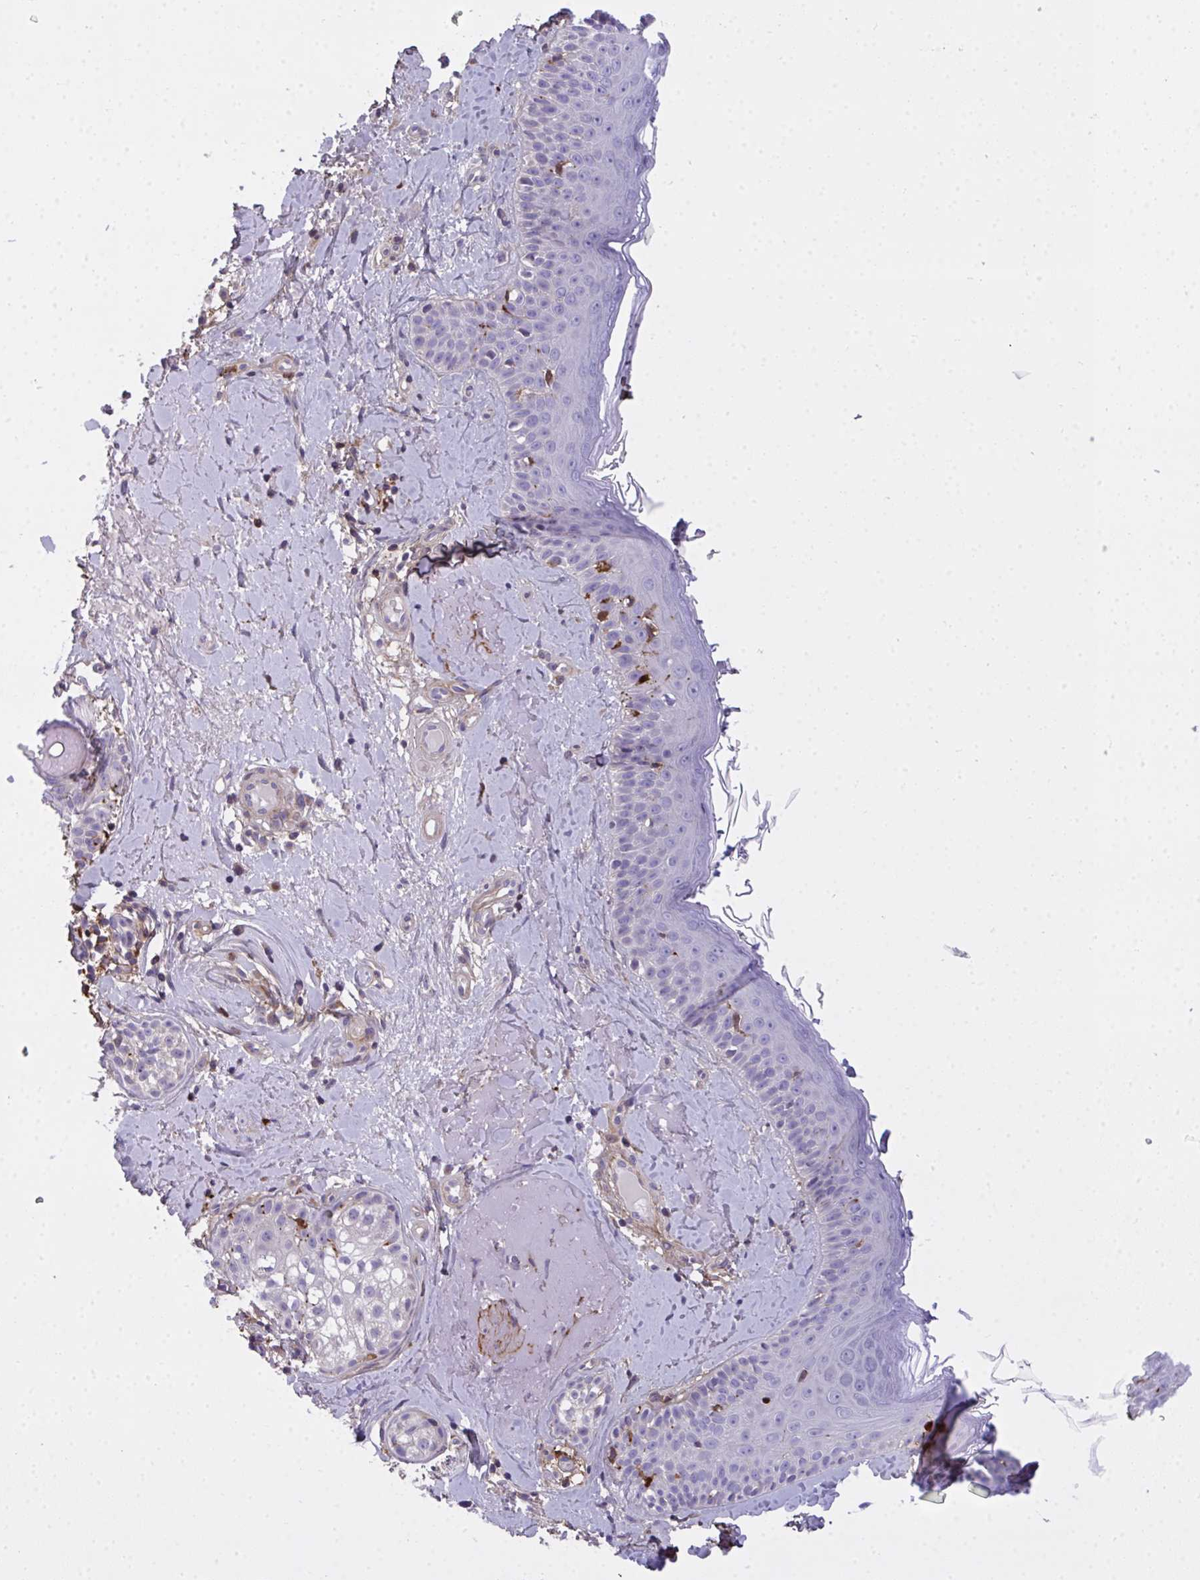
{"staining": {"intensity": "moderate", "quantity": "<25%", "location": "cytoplasmic/membranous"}, "tissue": "skin", "cell_type": "Fibroblasts", "image_type": "normal", "snomed": [{"axis": "morphology", "description": "Normal tissue, NOS"}, {"axis": "topography", "description": "Skin"}], "caption": "Fibroblasts reveal moderate cytoplasmic/membranous positivity in about <25% of cells in unremarkable skin. Using DAB (3,3'-diaminobenzidine) (brown) and hematoxylin (blue) stains, captured at high magnification using brightfield microscopy.", "gene": "AP5M1", "patient": {"sex": "male", "age": 73}}